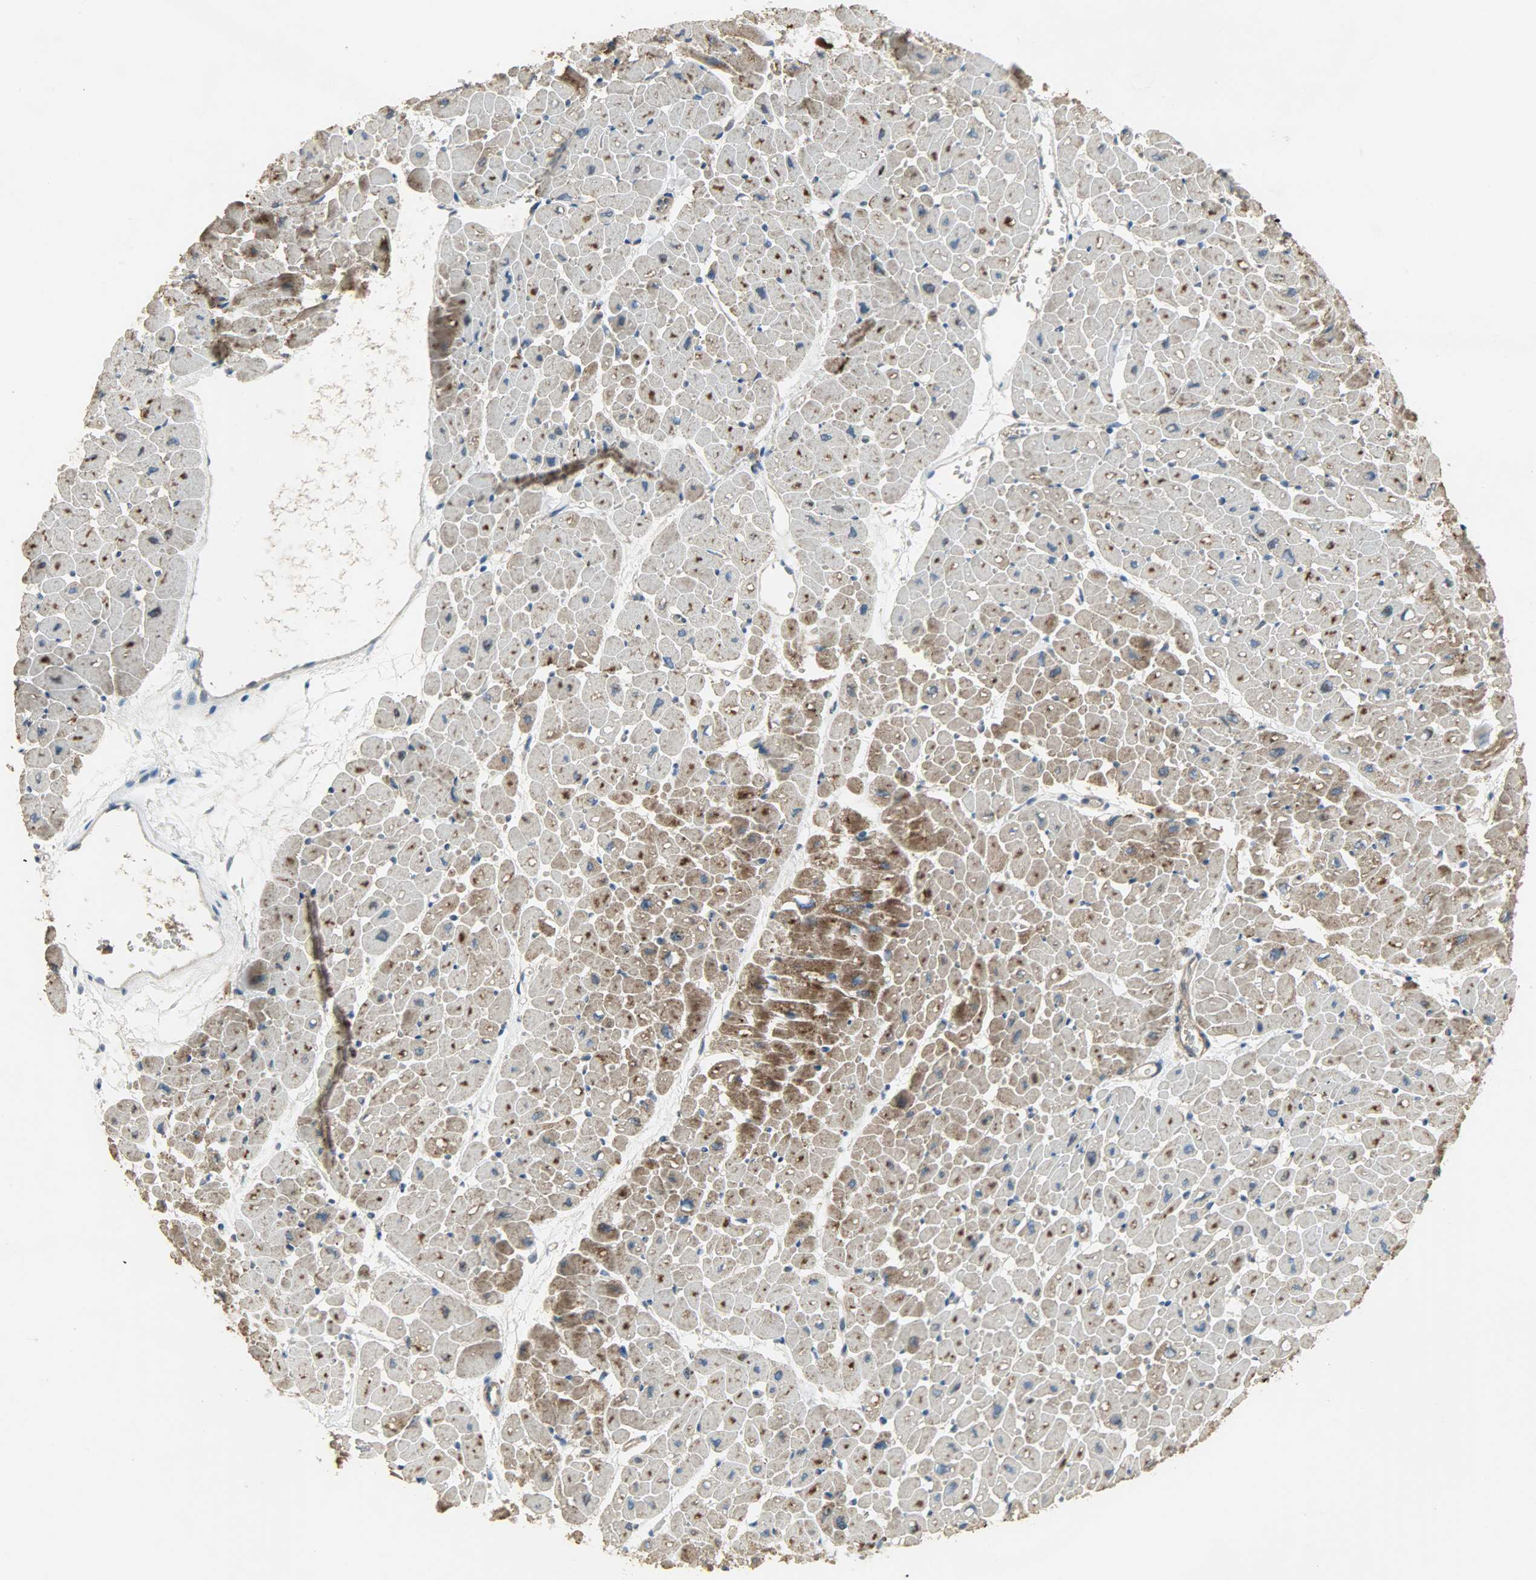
{"staining": {"intensity": "strong", "quantity": ">75%", "location": "cytoplasmic/membranous"}, "tissue": "heart muscle", "cell_type": "Cardiomyocytes", "image_type": "normal", "snomed": [{"axis": "morphology", "description": "Normal tissue, NOS"}, {"axis": "topography", "description": "Heart"}], "caption": "High-power microscopy captured an IHC image of unremarkable heart muscle, revealing strong cytoplasmic/membranous positivity in approximately >75% of cardiomyocytes. The protein is shown in brown color, while the nuclei are stained blue.", "gene": "AMT", "patient": {"sex": "male", "age": 45}}